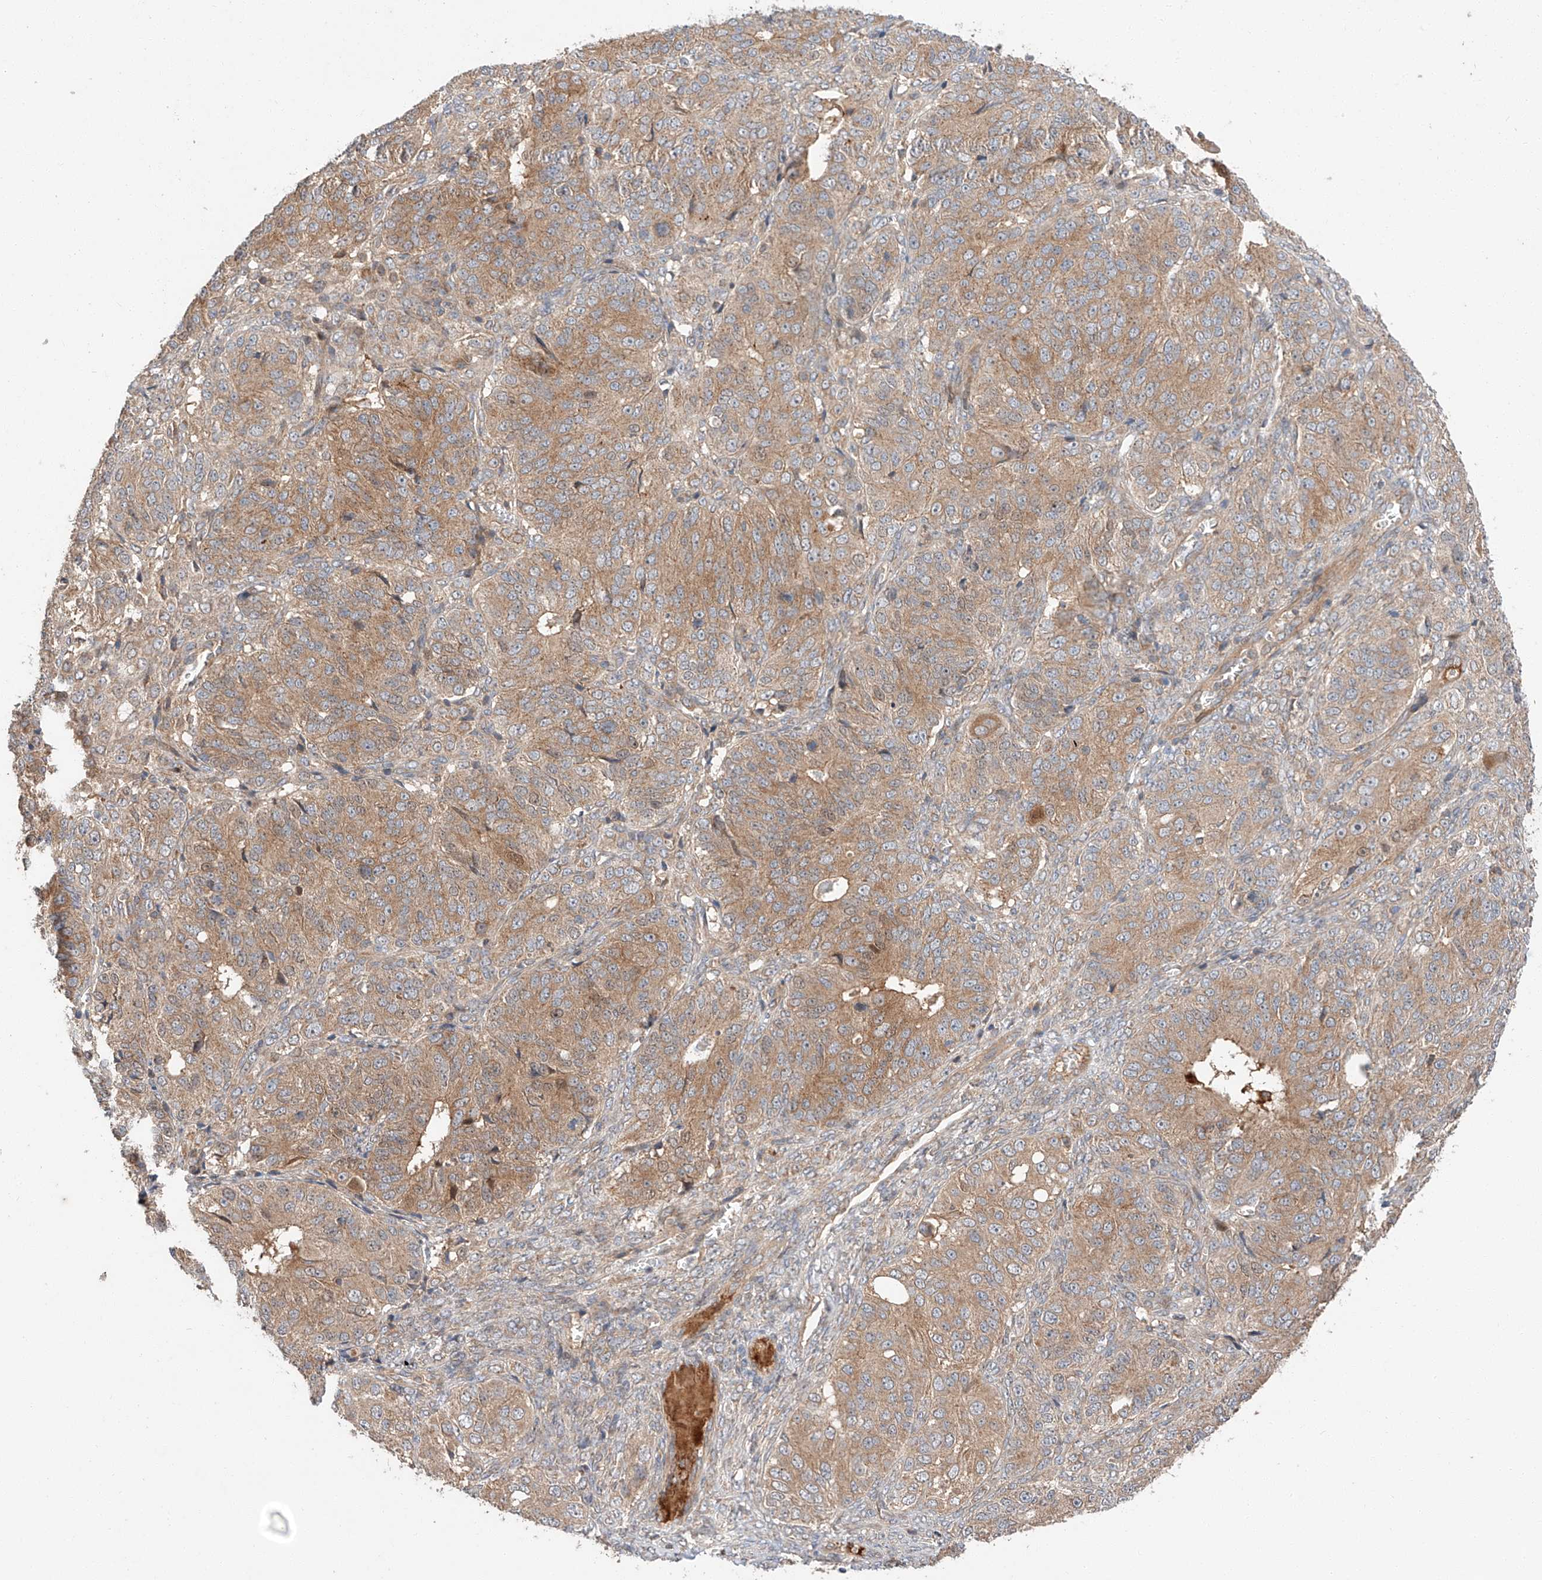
{"staining": {"intensity": "moderate", "quantity": ">75%", "location": "cytoplasmic/membranous"}, "tissue": "ovarian cancer", "cell_type": "Tumor cells", "image_type": "cancer", "snomed": [{"axis": "morphology", "description": "Carcinoma, endometroid"}, {"axis": "topography", "description": "Ovary"}], "caption": "Immunohistochemistry (IHC) of human endometroid carcinoma (ovarian) displays medium levels of moderate cytoplasmic/membranous expression in about >75% of tumor cells. Immunohistochemistry stains the protein in brown and the nuclei are stained blue.", "gene": "XPNPEP1", "patient": {"sex": "female", "age": 51}}